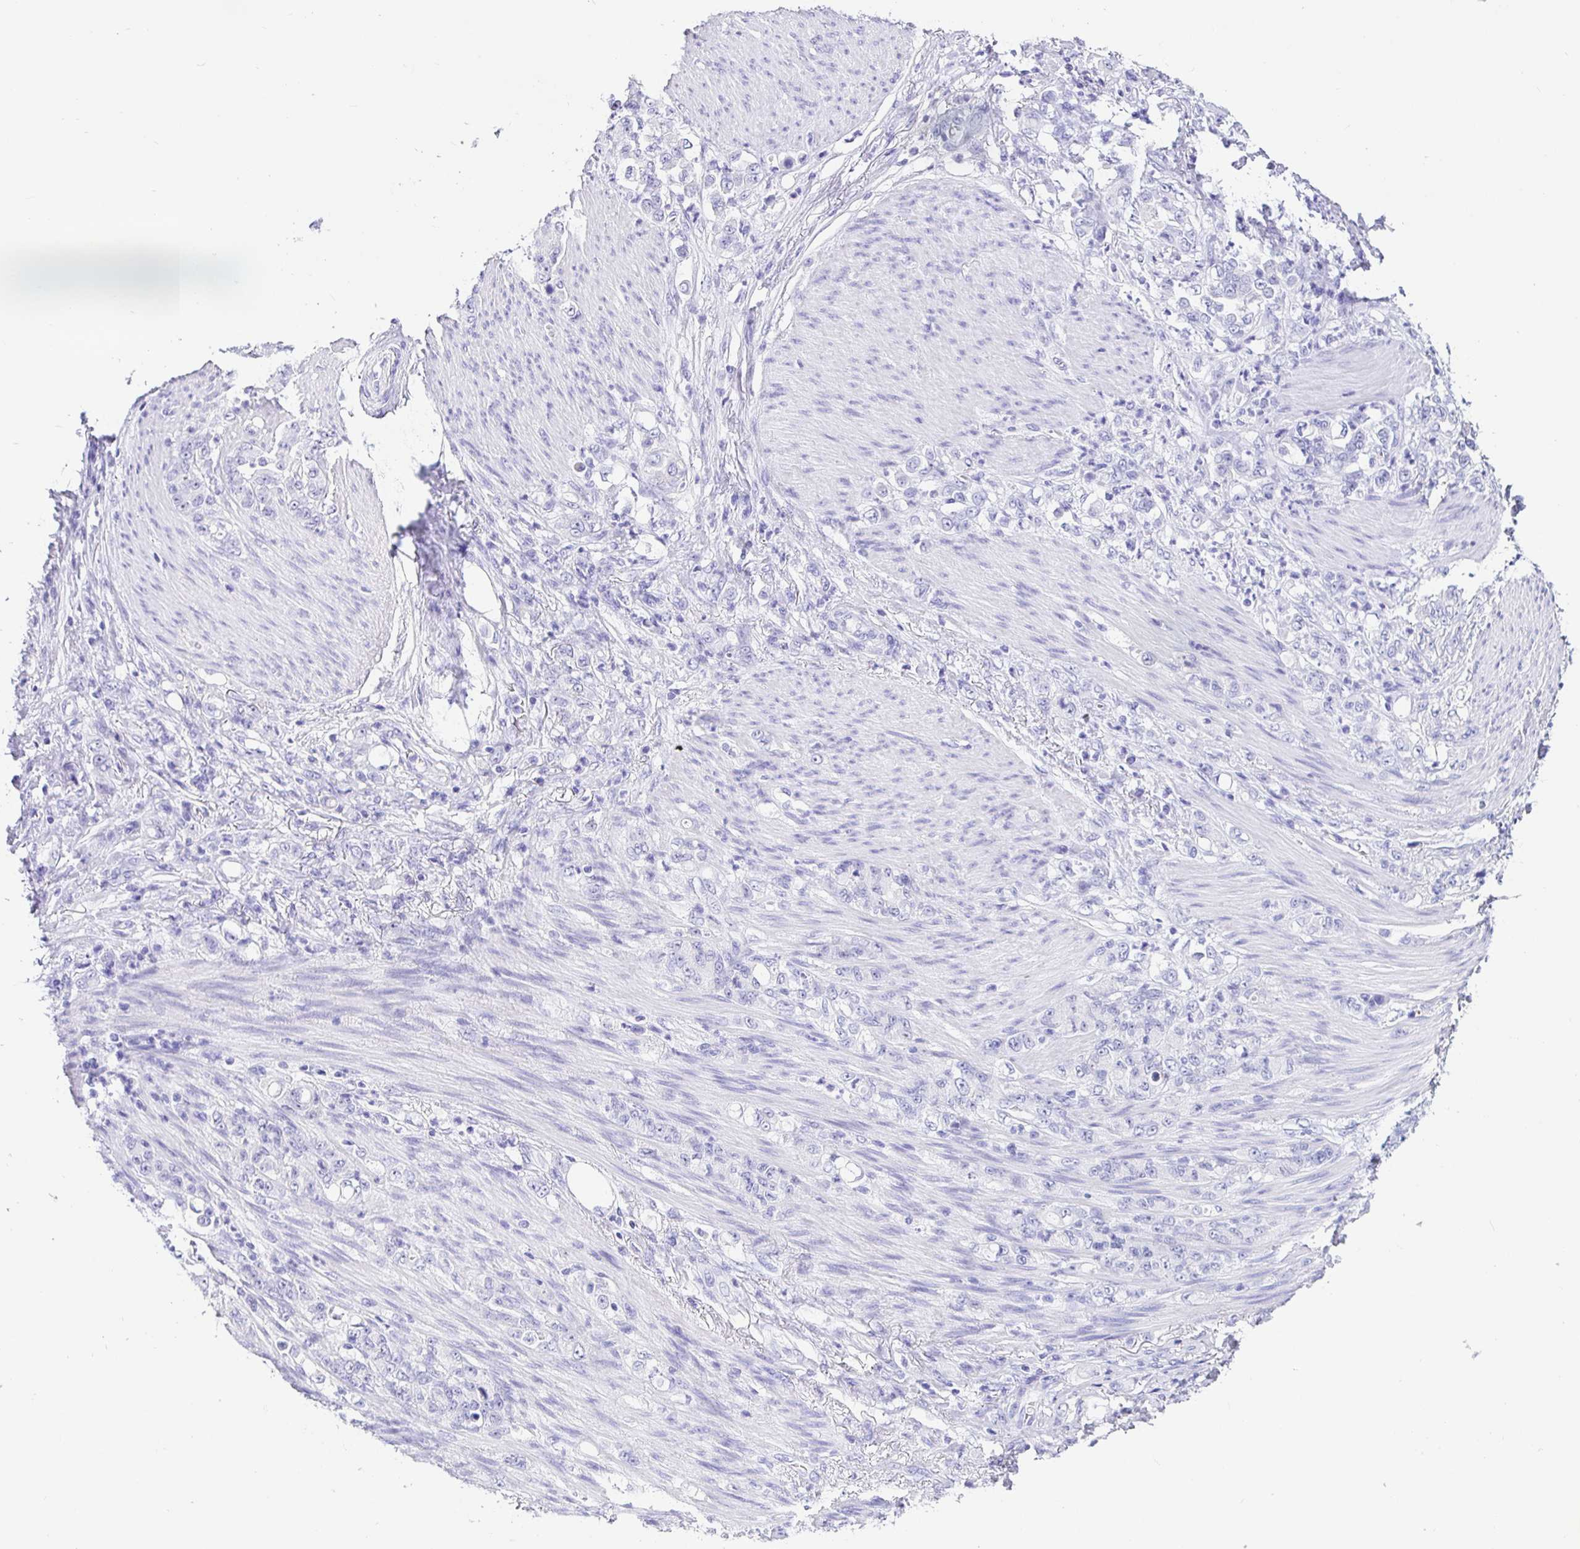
{"staining": {"intensity": "negative", "quantity": "none", "location": "none"}, "tissue": "stomach cancer", "cell_type": "Tumor cells", "image_type": "cancer", "snomed": [{"axis": "morphology", "description": "Adenocarcinoma, NOS"}, {"axis": "topography", "description": "Stomach"}], "caption": "Histopathology image shows no significant protein expression in tumor cells of stomach cancer (adenocarcinoma). Nuclei are stained in blue.", "gene": "PRAMEF19", "patient": {"sex": "female", "age": 79}}